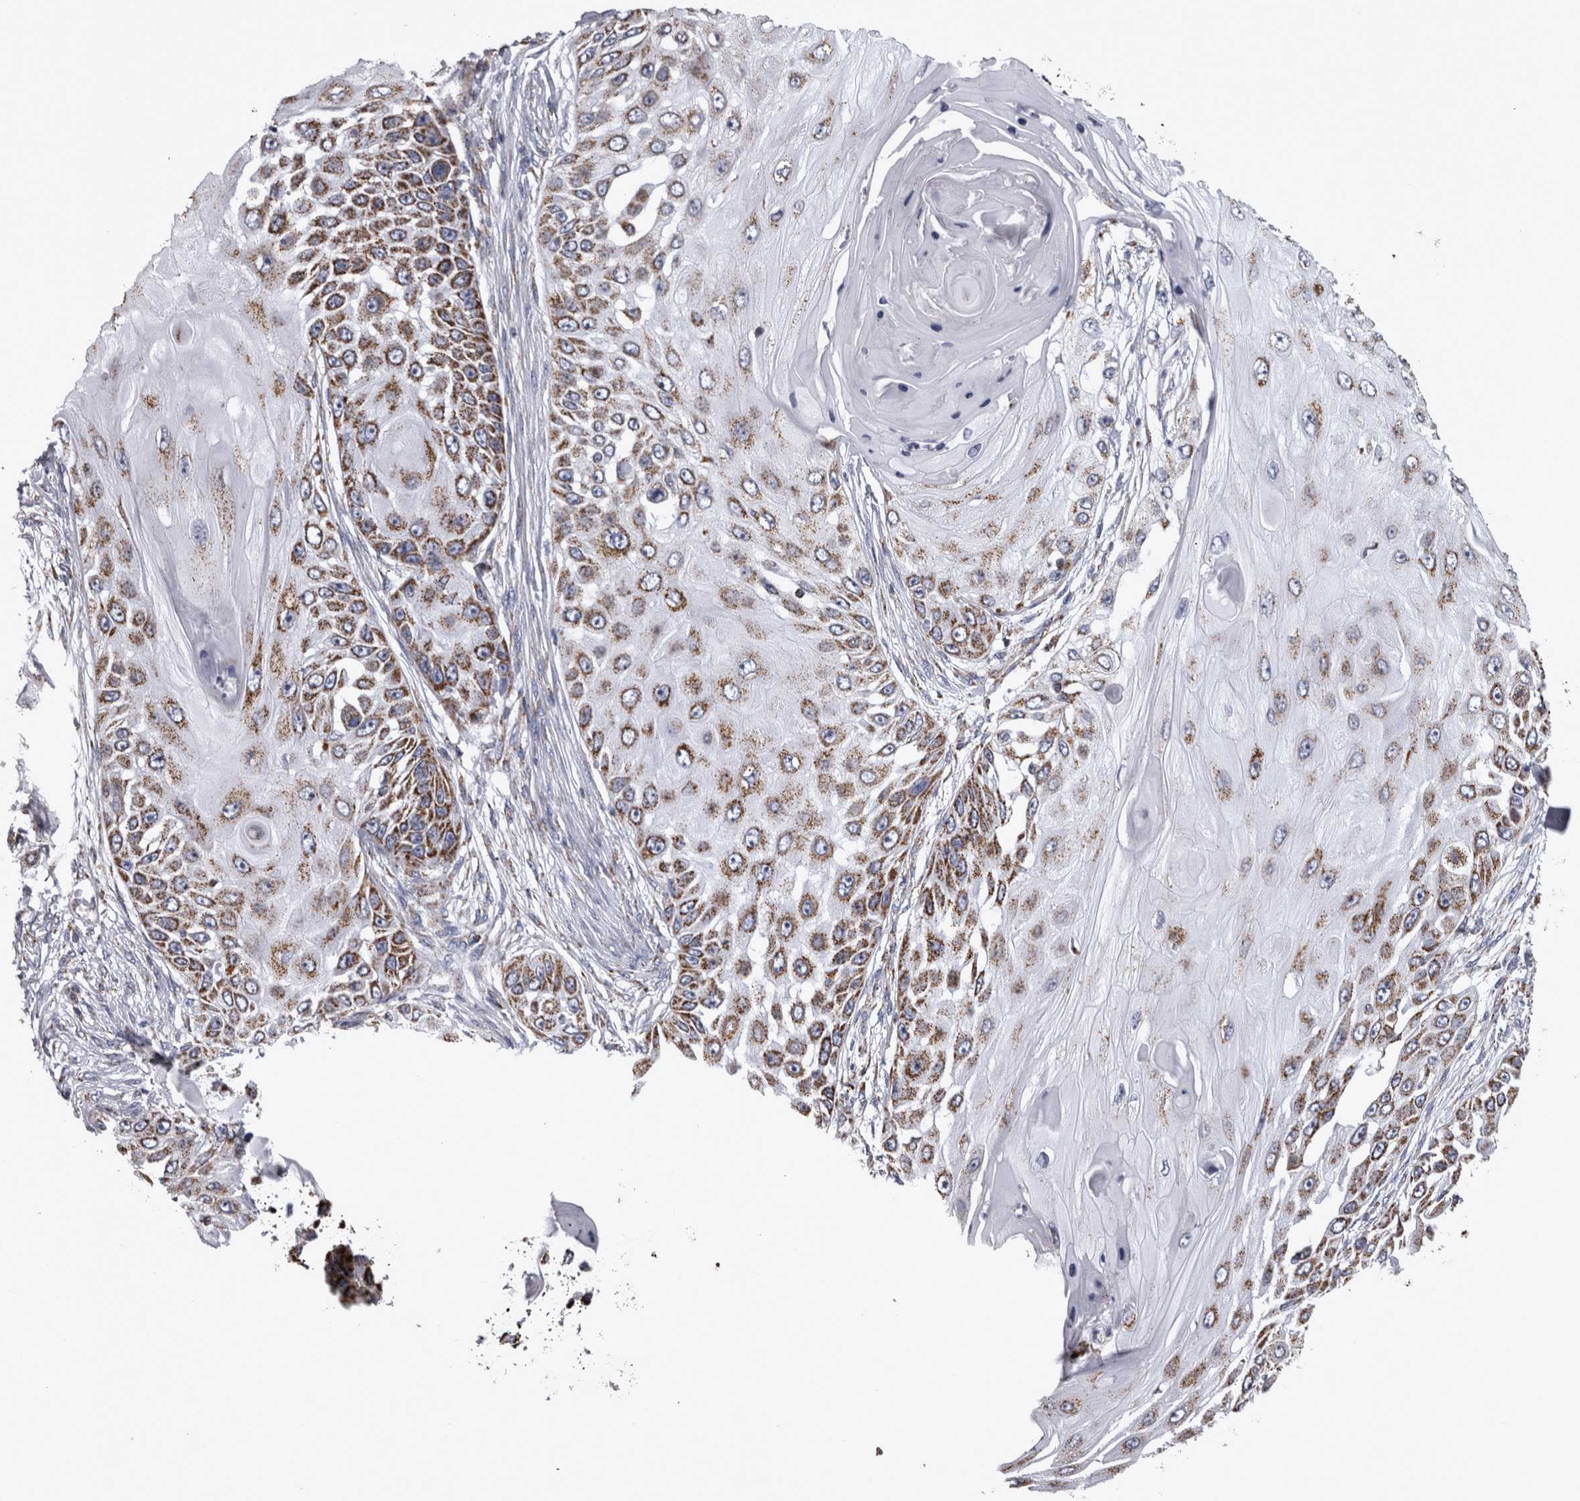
{"staining": {"intensity": "moderate", "quantity": ">75%", "location": "cytoplasmic/membranous"}, "tissue": "skin cancer", "cell_type": "Tumor cells", "image_type": "cancer", "snomed": [{"axis": "morphology", "description": "Squamous cell carcinoma, NOS"}, {"axis": "topography", "description": "Skin"}], "caption": "IHC (DAB) staining of skin squamous cell carcinoma displays moderate cytoplasmic/membranous protein expression in about >75% of tumor cells. (Stains: DAB in brown, nuclei in blue, Microscopy: brightfield microscopy at high magnification).", "gene": "MDH2", "patient": {"sex": "female", "age": 44}}